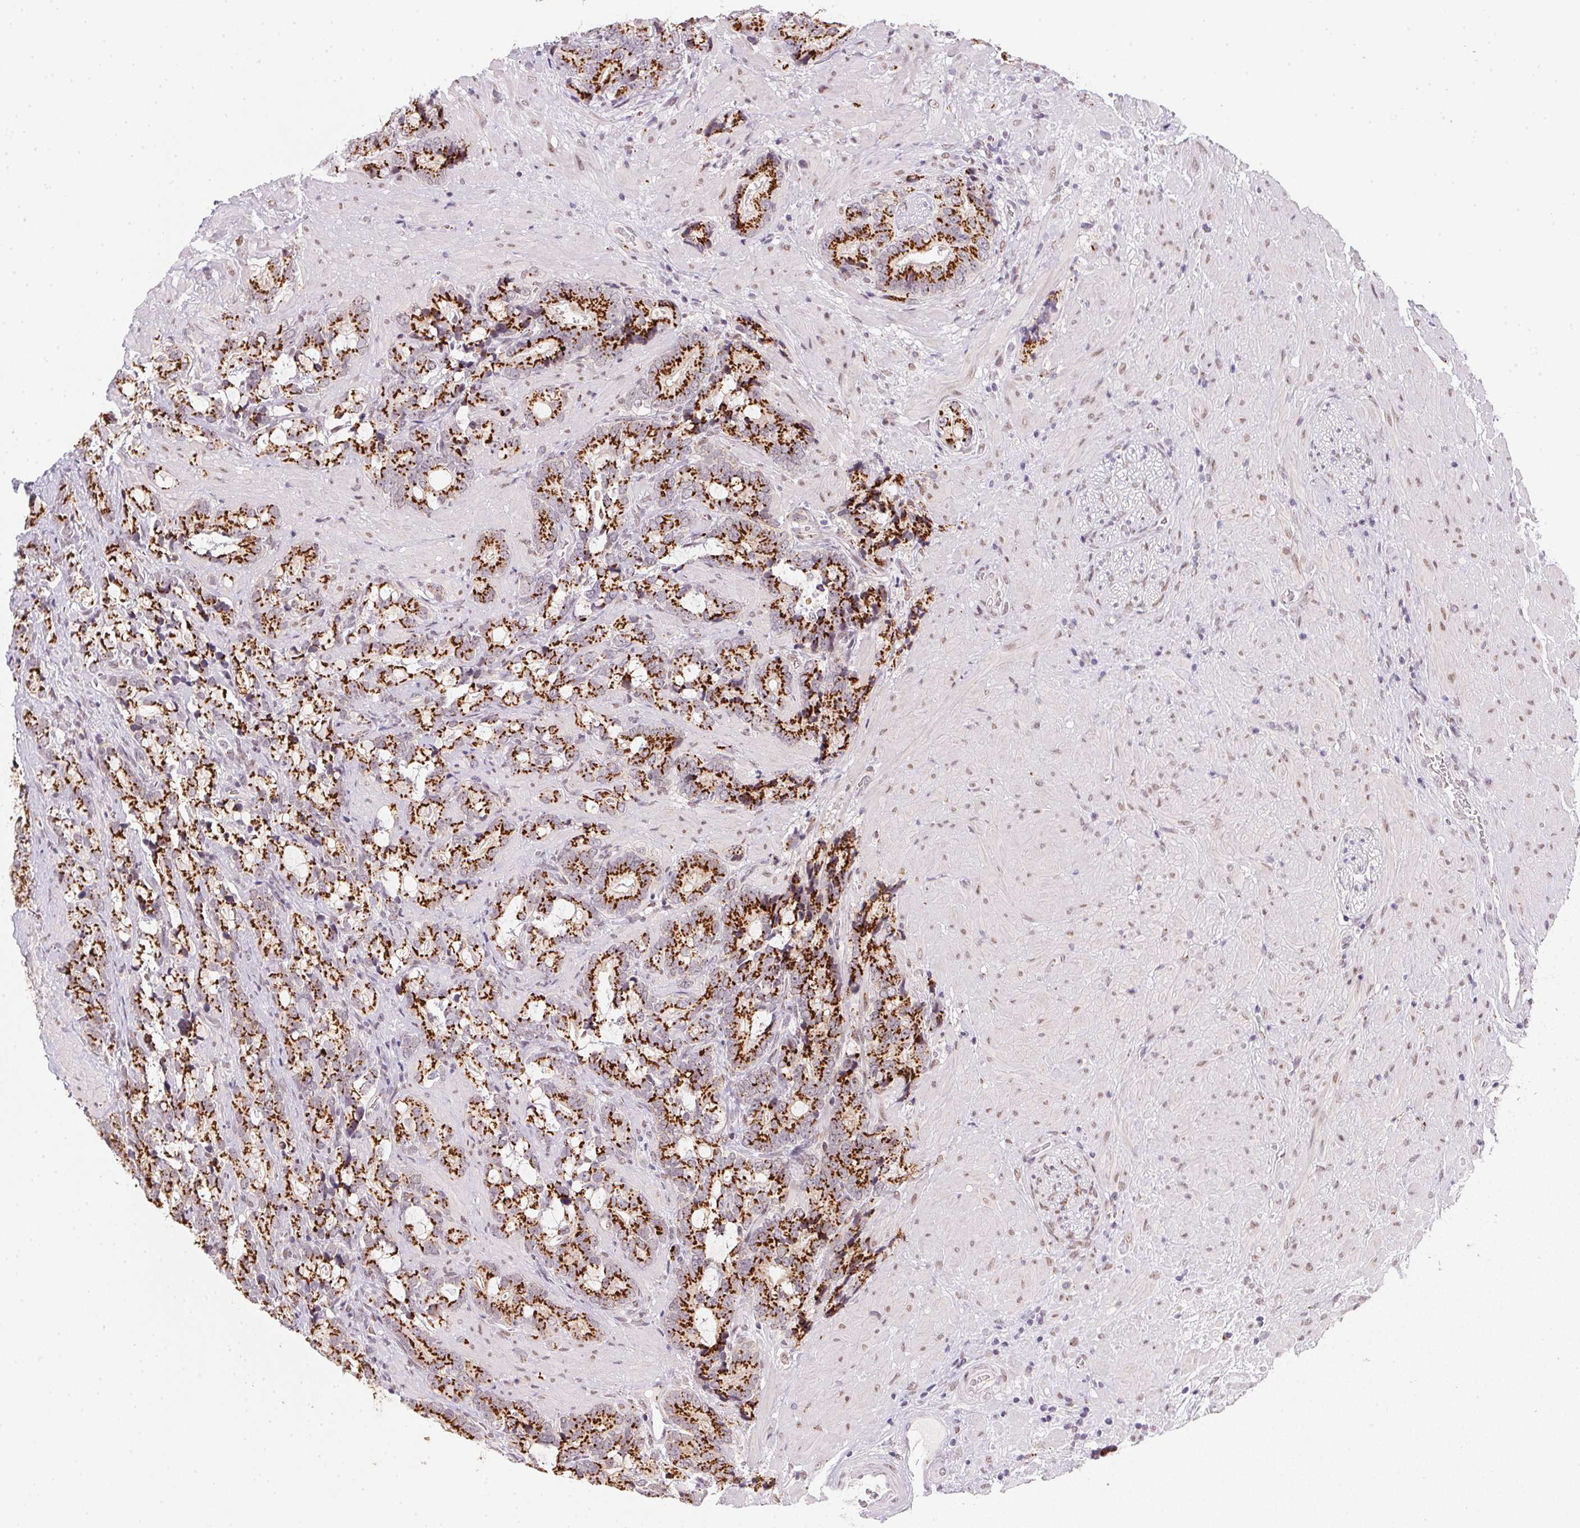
{"staining": {"intensity": "strong", "quantity": ">75%", "location": "cytoplasmic/membranous"}, "tissue": "prostate cancer", "cell_type": "Tumor cells", "image_type": "cancer", "snomed": [{"axis": "morphology", "description": "Adenocarcinoma, High grade"}, {"axis": "topography", "description": "Prostate"}], "caption": "Human prostate cancer (adenocarcinoma (high-grade)) stained for a protein (brown) shows strong cytoplasmic/membranous positive staining in about >75% of tumor cells.", "gene": "RAB22A", "patient": {"sex": "male", "age": 74}}